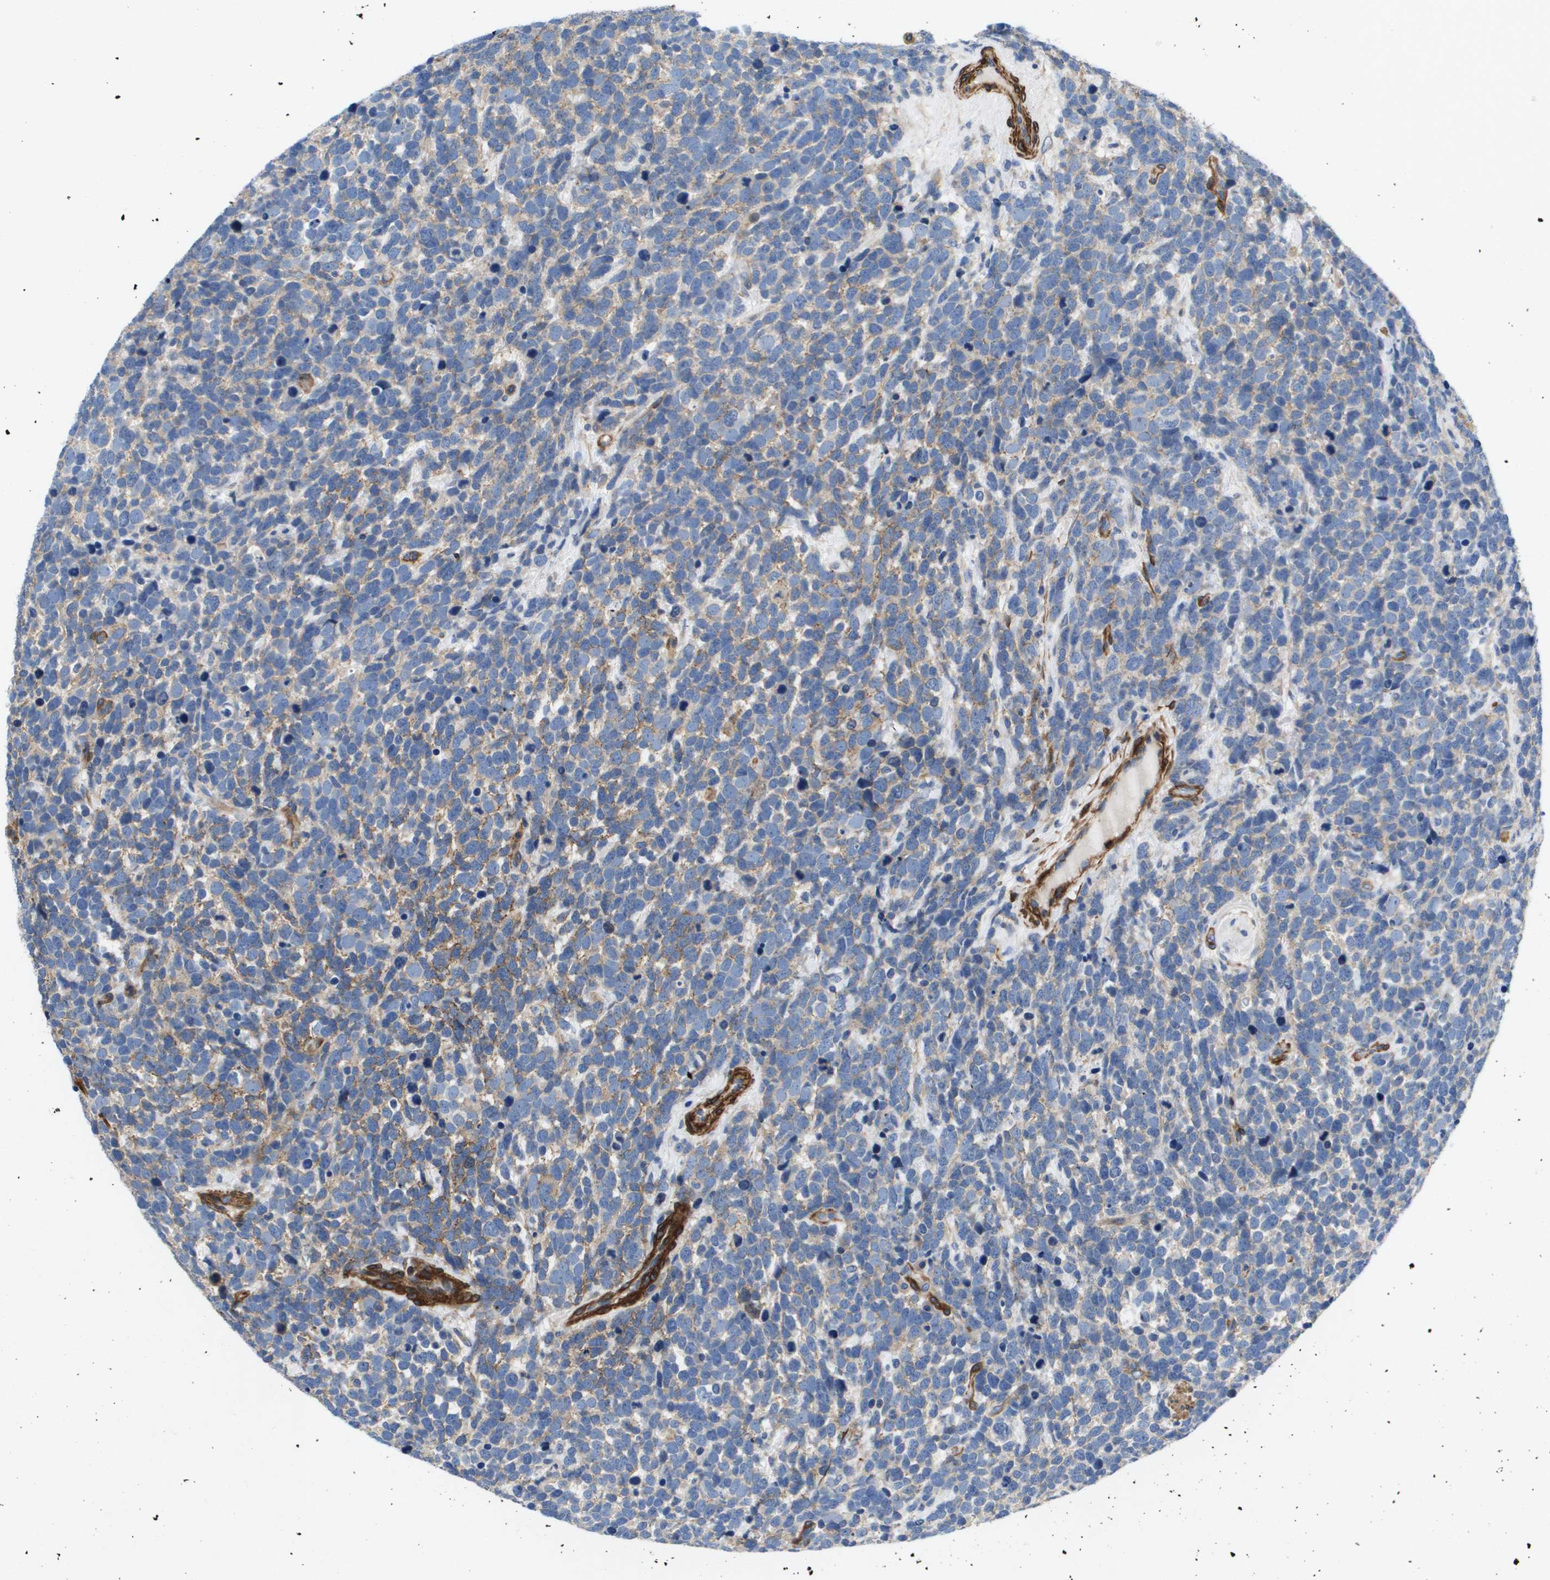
{"staining": {"intensity": "weak", "quantity": "25%-75%", "location": "cytoplasmic/membranous"}, "tissue": "urothelial cancer", "cell_type": "Tumor cells", "image_type": "cancer", "snomed": [{"axis": "morphology", "description": "Urothelial carcinoma, High grade"}, {"axis": "topography", "description": "Urinary bladder"}], "caption": "A brown stain labels weak cytoplasmic/membranous positivity of a protein in high-grade urothelial carcinoma tumor cells.", "gene": "LPP", "patient": {"sex": "female", "age": 82}}